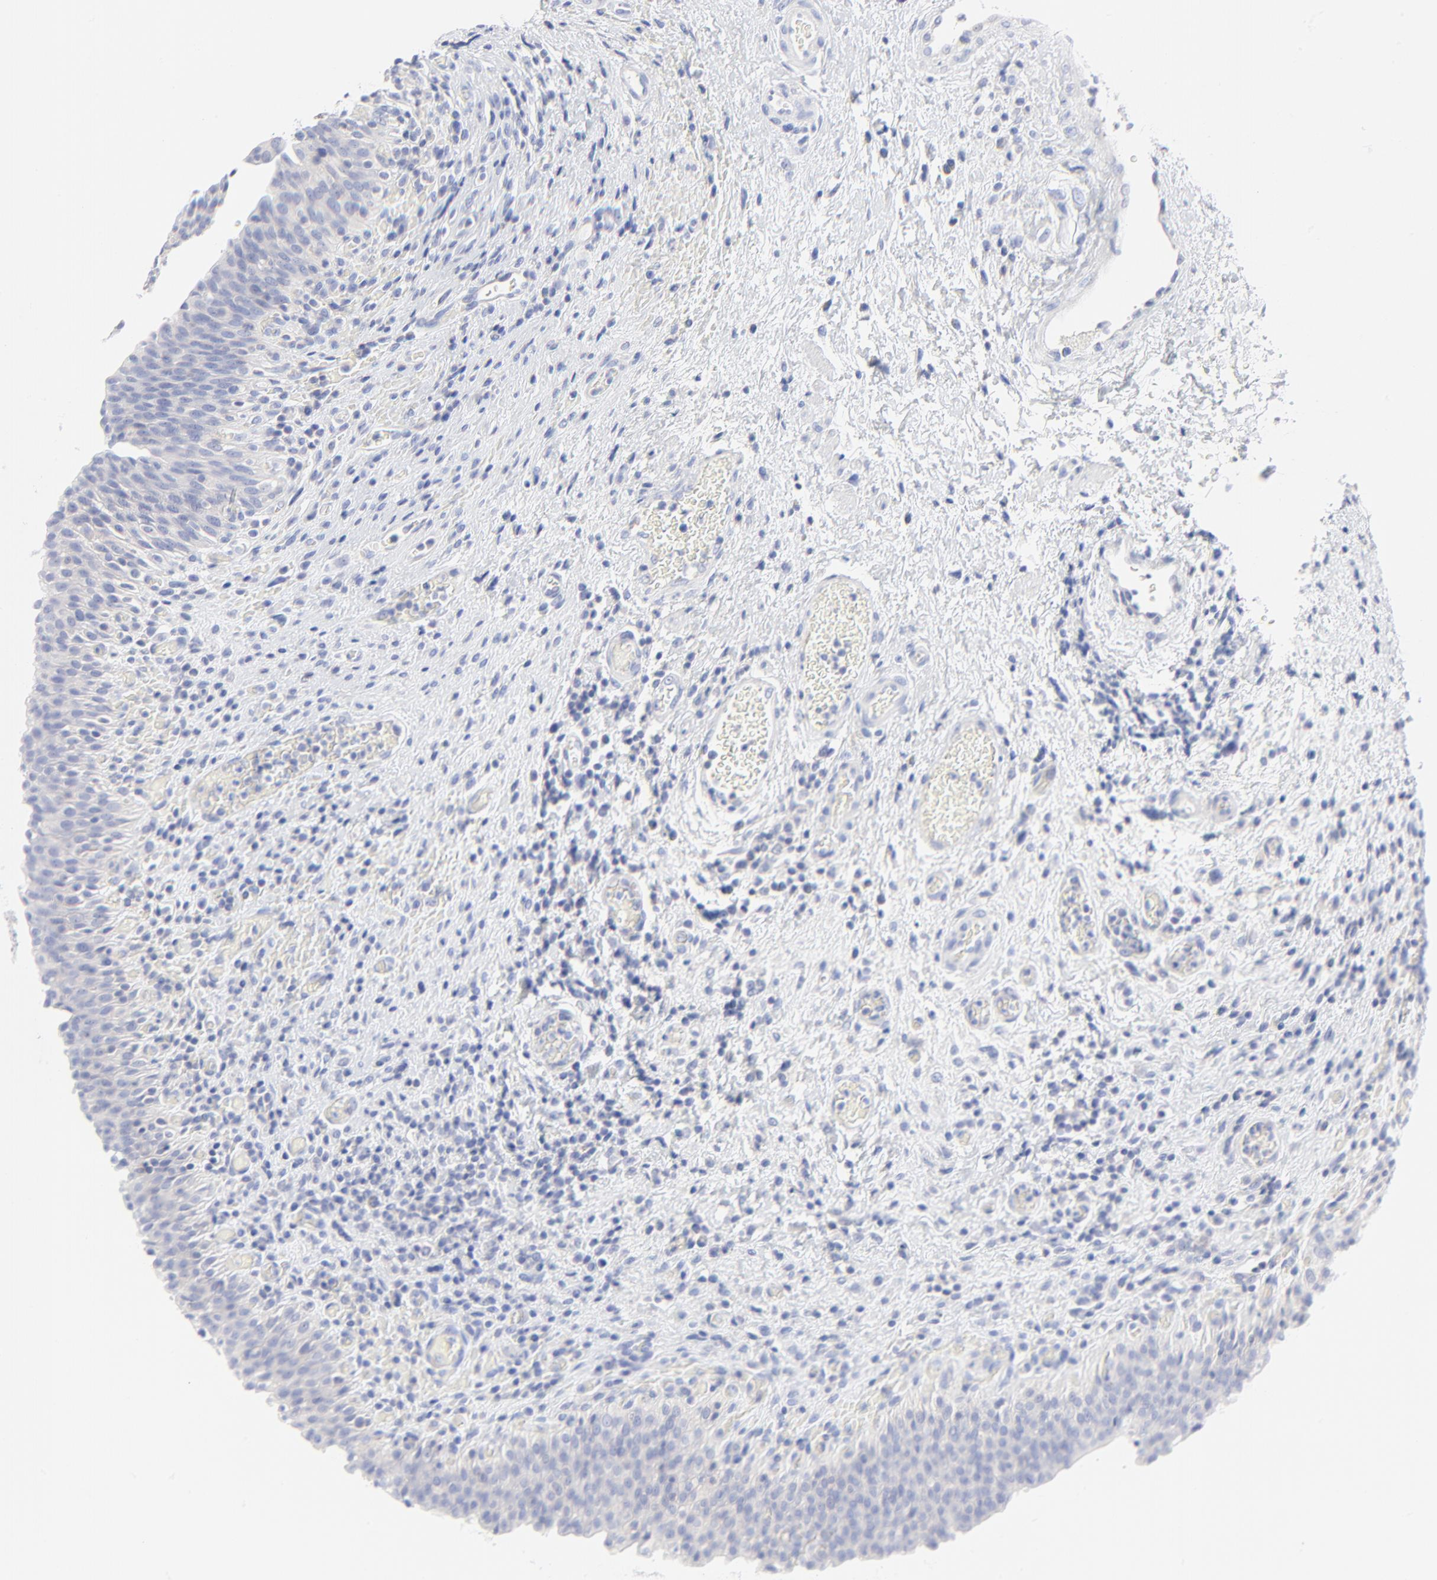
{"staining": {"intensity": "negative", "quantity": "none", "location": "none"}, "tissue": "urinary bladder", "cell_type": "Urothelial cells", "image_type": "normal", "snomed": [{"axis": "morphology", "description": "Normal tissue, NOS"}, {"axis": "morphology", "description": "Urothelial carcinoma, High grade"}, {"axis": "topography", "description": "Urinary bladder"}], "caption": "Protein analysis of benign urinary bladder demonstrates no significant expression in urothelial cells. (Stains: DAB (3,3'-diaminobenzidine) immunohistochemistry (IHC) with hematoxylin counter stain, Microscopy: brightfield microscopy at high magnification).", "gene": "PSD3", "patient": {"sex": "male", "age": 51}}